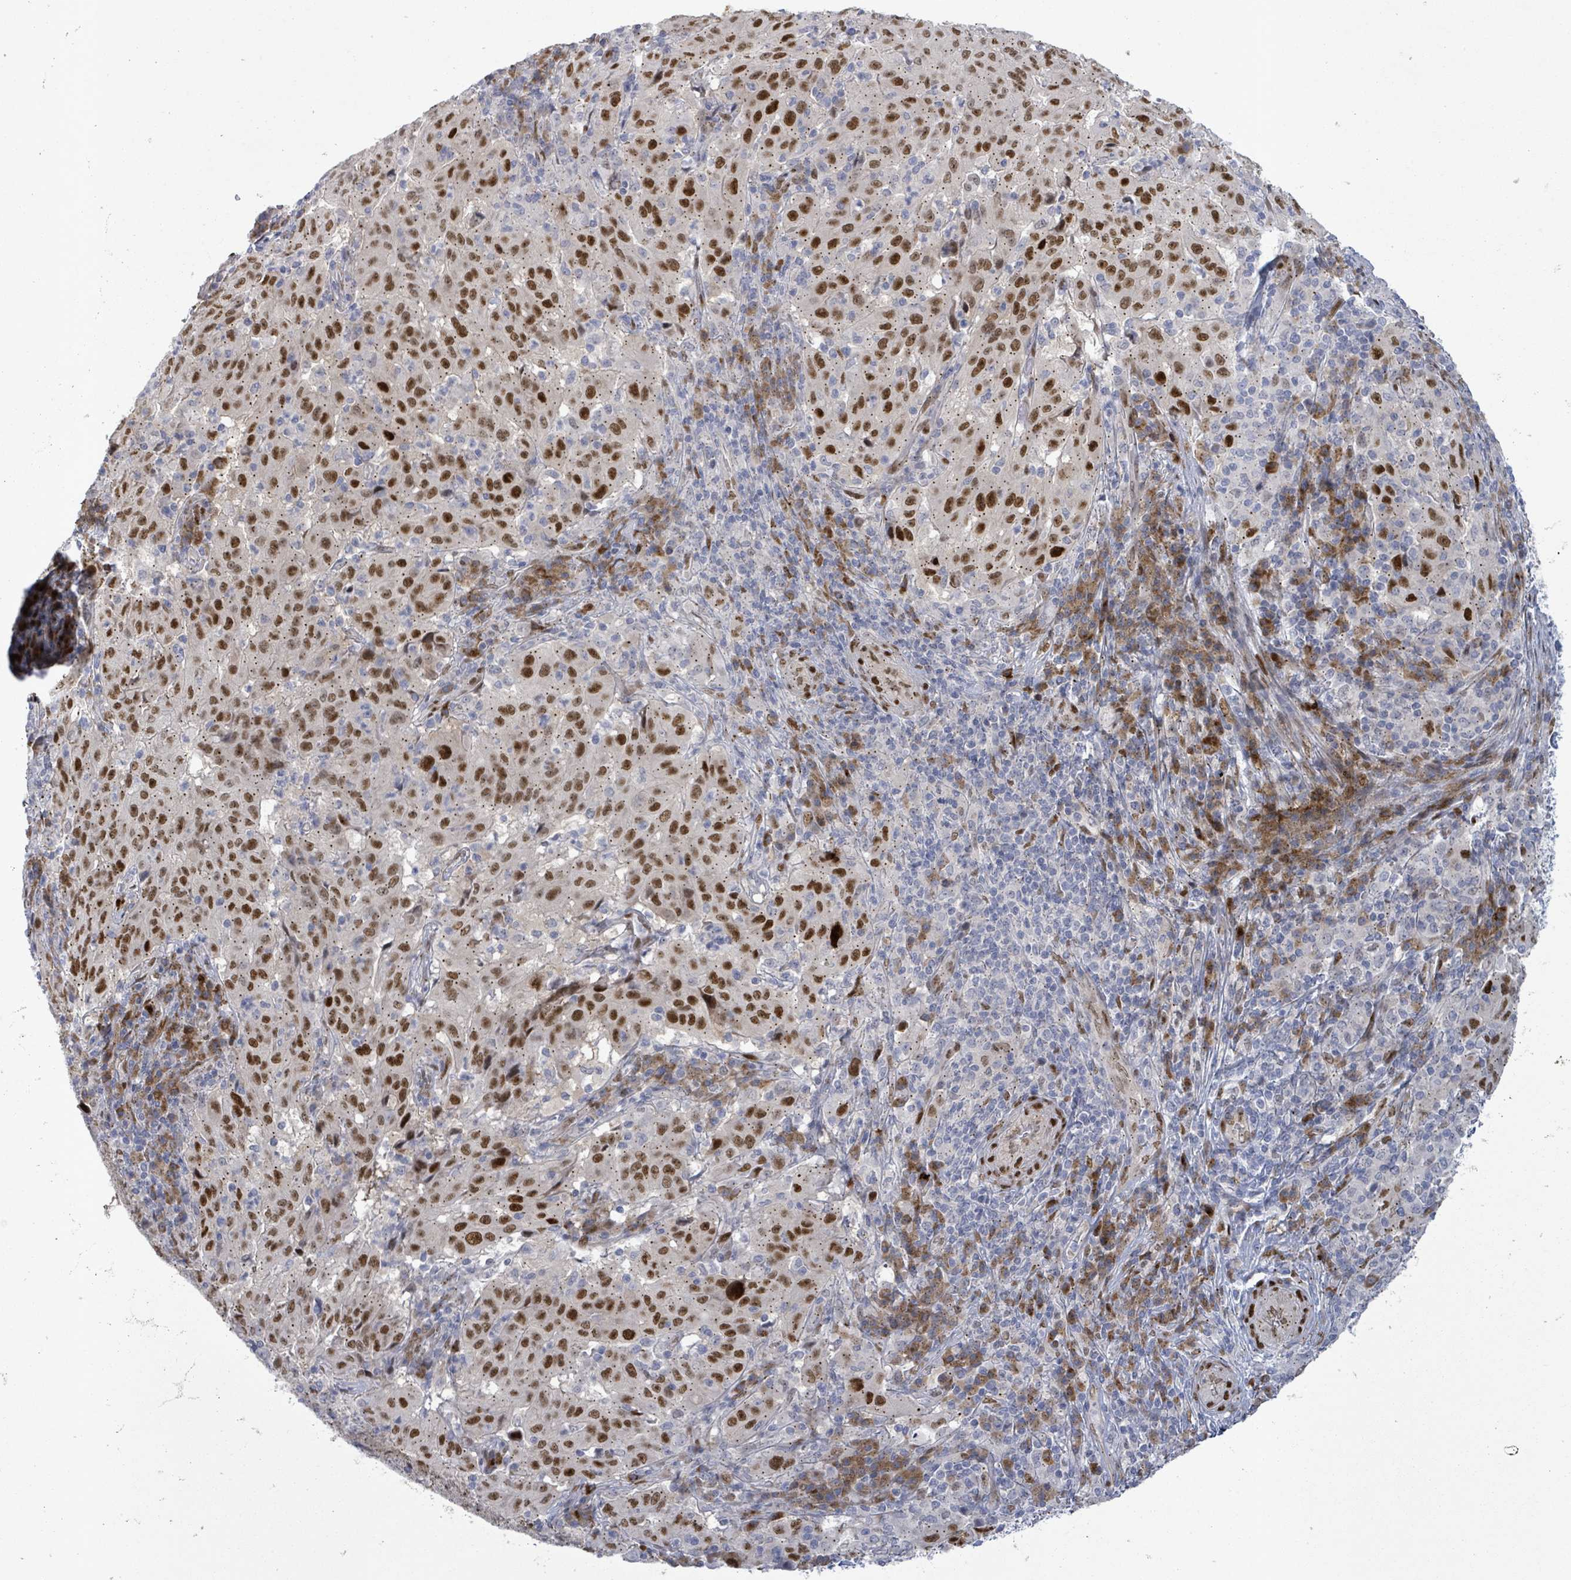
{"staining": {"intensity": "strong", "quantity": "25%-75%", "location": "nuclear"}, "tissue": "pancreatic cancer", "cell_type": "Tumor cells", "image_type": "cancer", "snomed": [{"axis": "morphology", "description": "Adenocarcinoma, NOS"}, {"axis": "topography", "description": "Pancreas"}], "caption": "A high amount of strong nuclear staining is seen in about 25%-75% of tumor cells in pancreatic cancer tissue.", "gene": "TUSC1", "patient": {"sex": "male", "age": 63}}